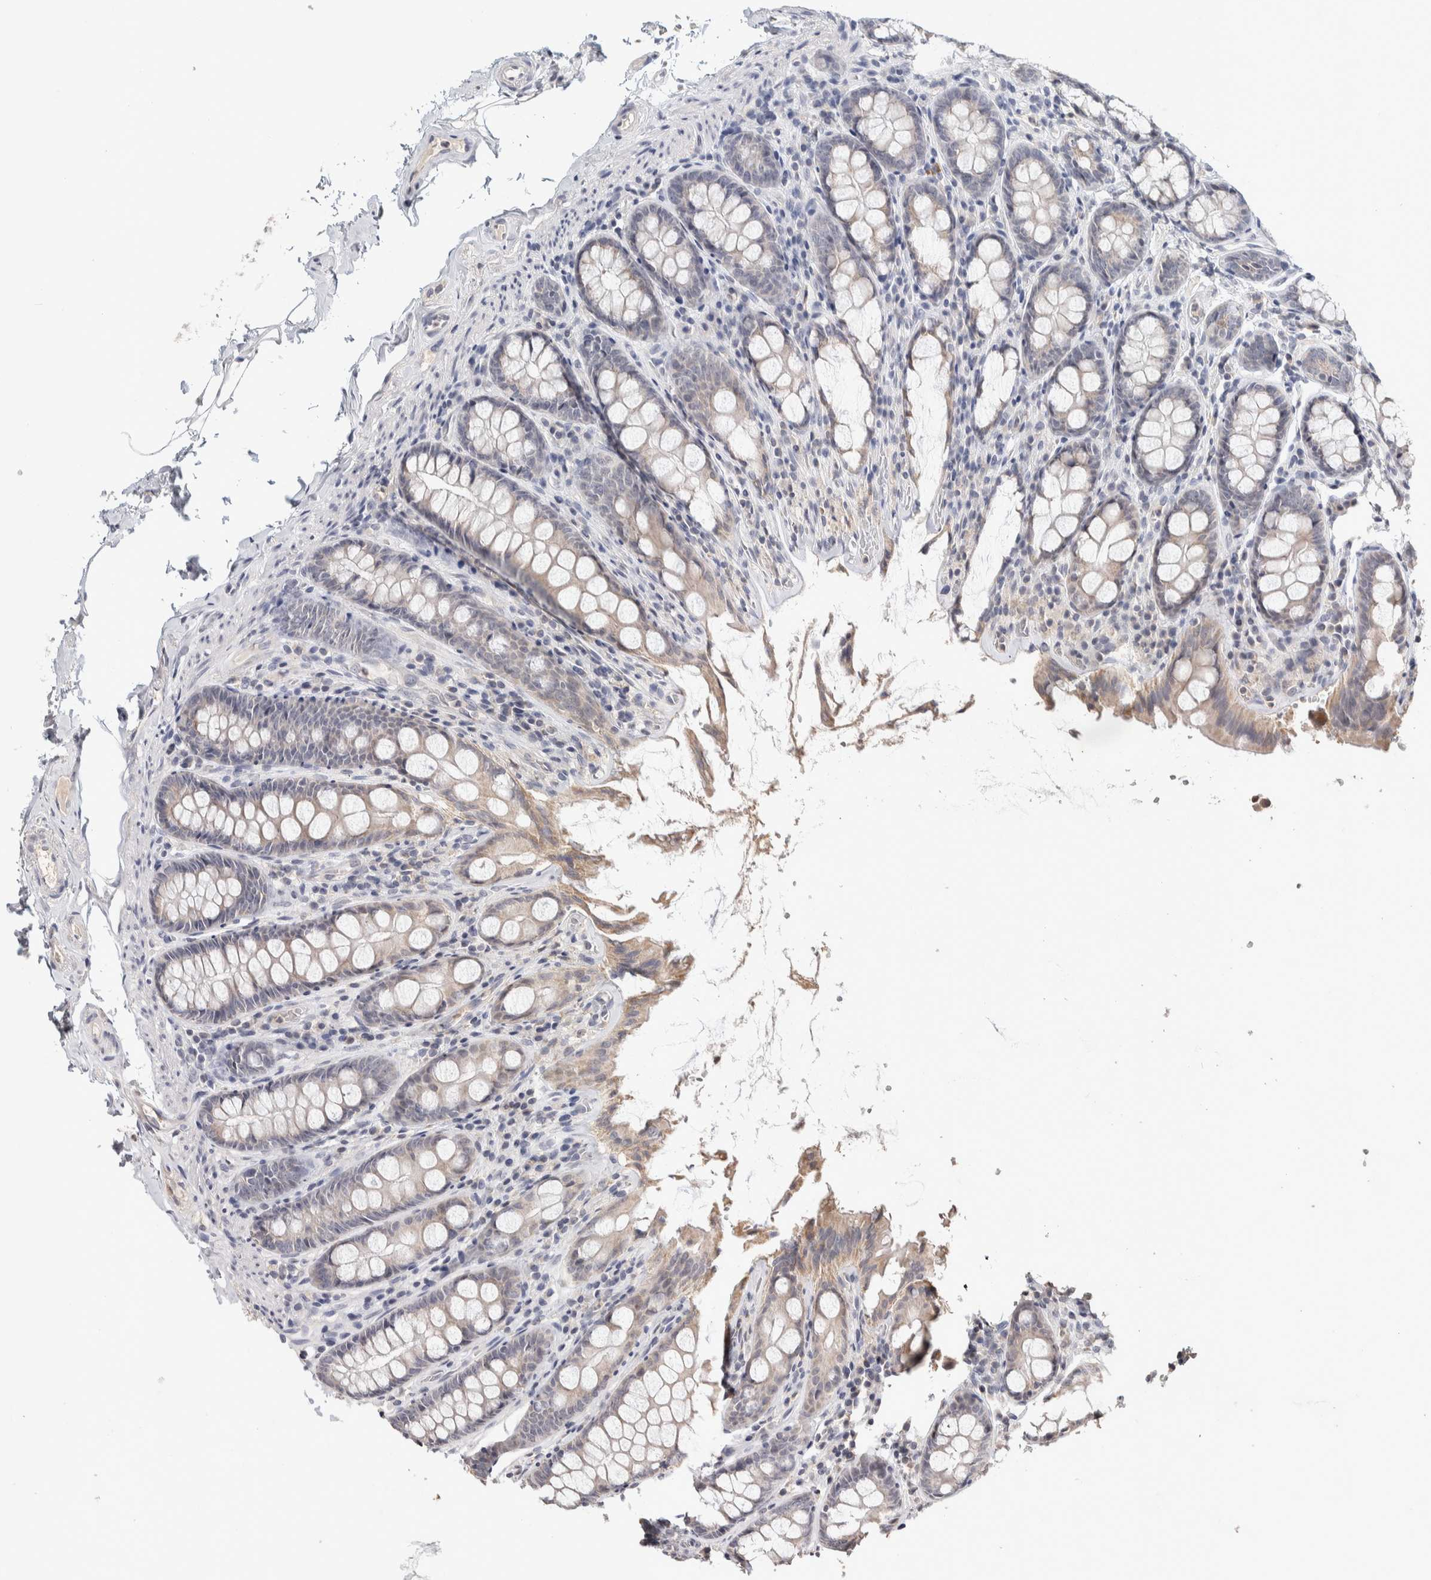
{"staining": {"intensity": "negative", "quantity": "none", "location": "none"}, "tissue": "colon", "cell_type": "Endothelial cells", "image_type": "normal", "snomed": [{"axis": "morphology", "description": "Normal tissue, NOS"}, {"axis": "topography", "description": "Colon"}, {"axis": "topography", "description": "Peripheral nerve tissue"}], "caption": "Endothelial cells show no significant protein expression in unremarkable colon. Brightfield microscopy of immunohistochemistry (IHC) stained with DAB (brown) and hematoxylin (blue), captured at high magnification.", "gene": "CRAT", "patient": {"sex": "female", "age": 61}}